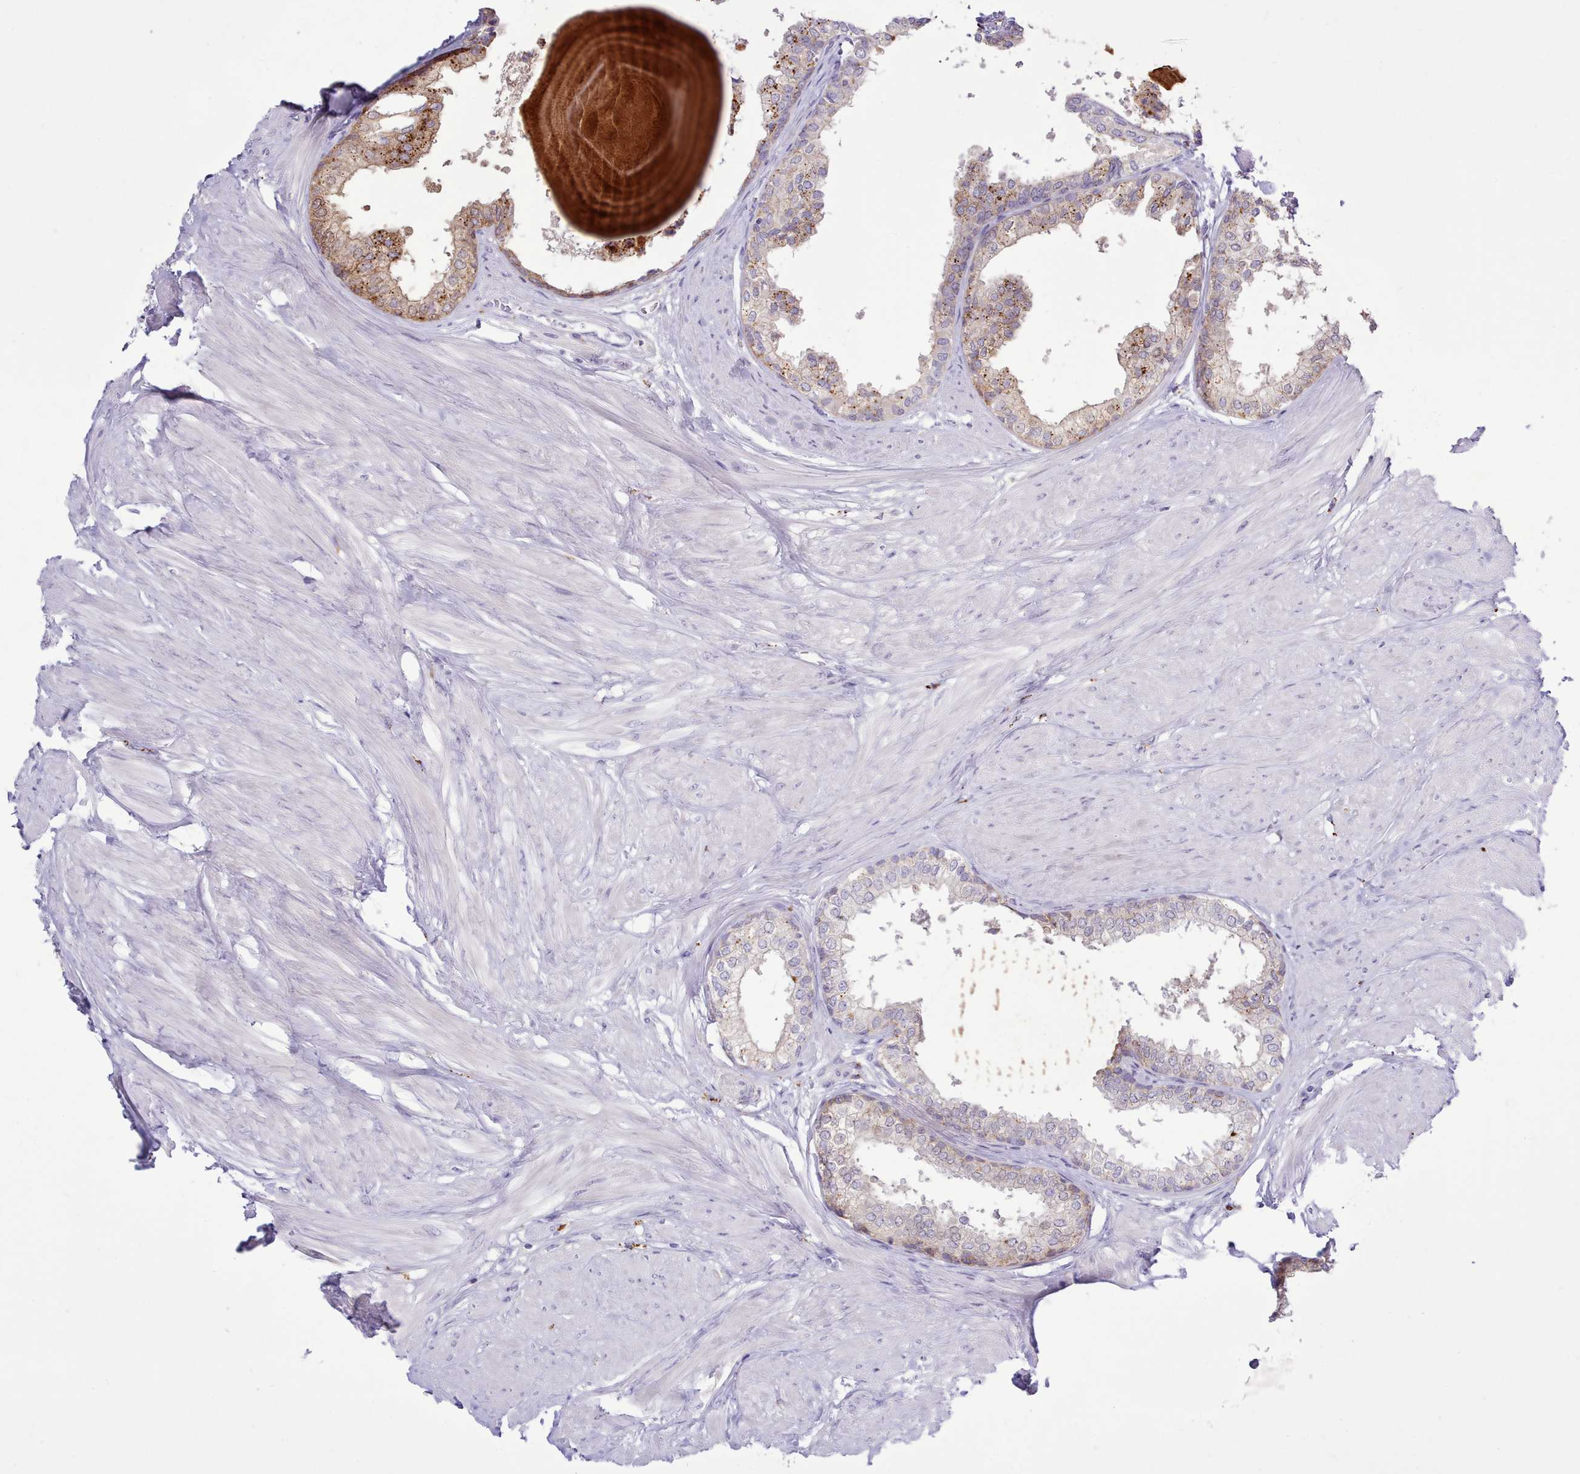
{"staining": {"intensity": "strong", "quantity": "25%-75%", "location": "cytoplasmic/membranous"}, "tissue": "prostate", "cell_type": "Glandular cells", "image_type": "normal", "snomed": [{"axis": "morphology", "description": "Normal tissue, NOS"}, {"axis": "topography", "description": "Prostate"}], "caption": "A brown stain shows strong cytoplasmic/membranous positivity of a protein in glandular cells of benign prostate.", "gene": "SRD5A1", "patient": {"sex": "male", "age": 48}}